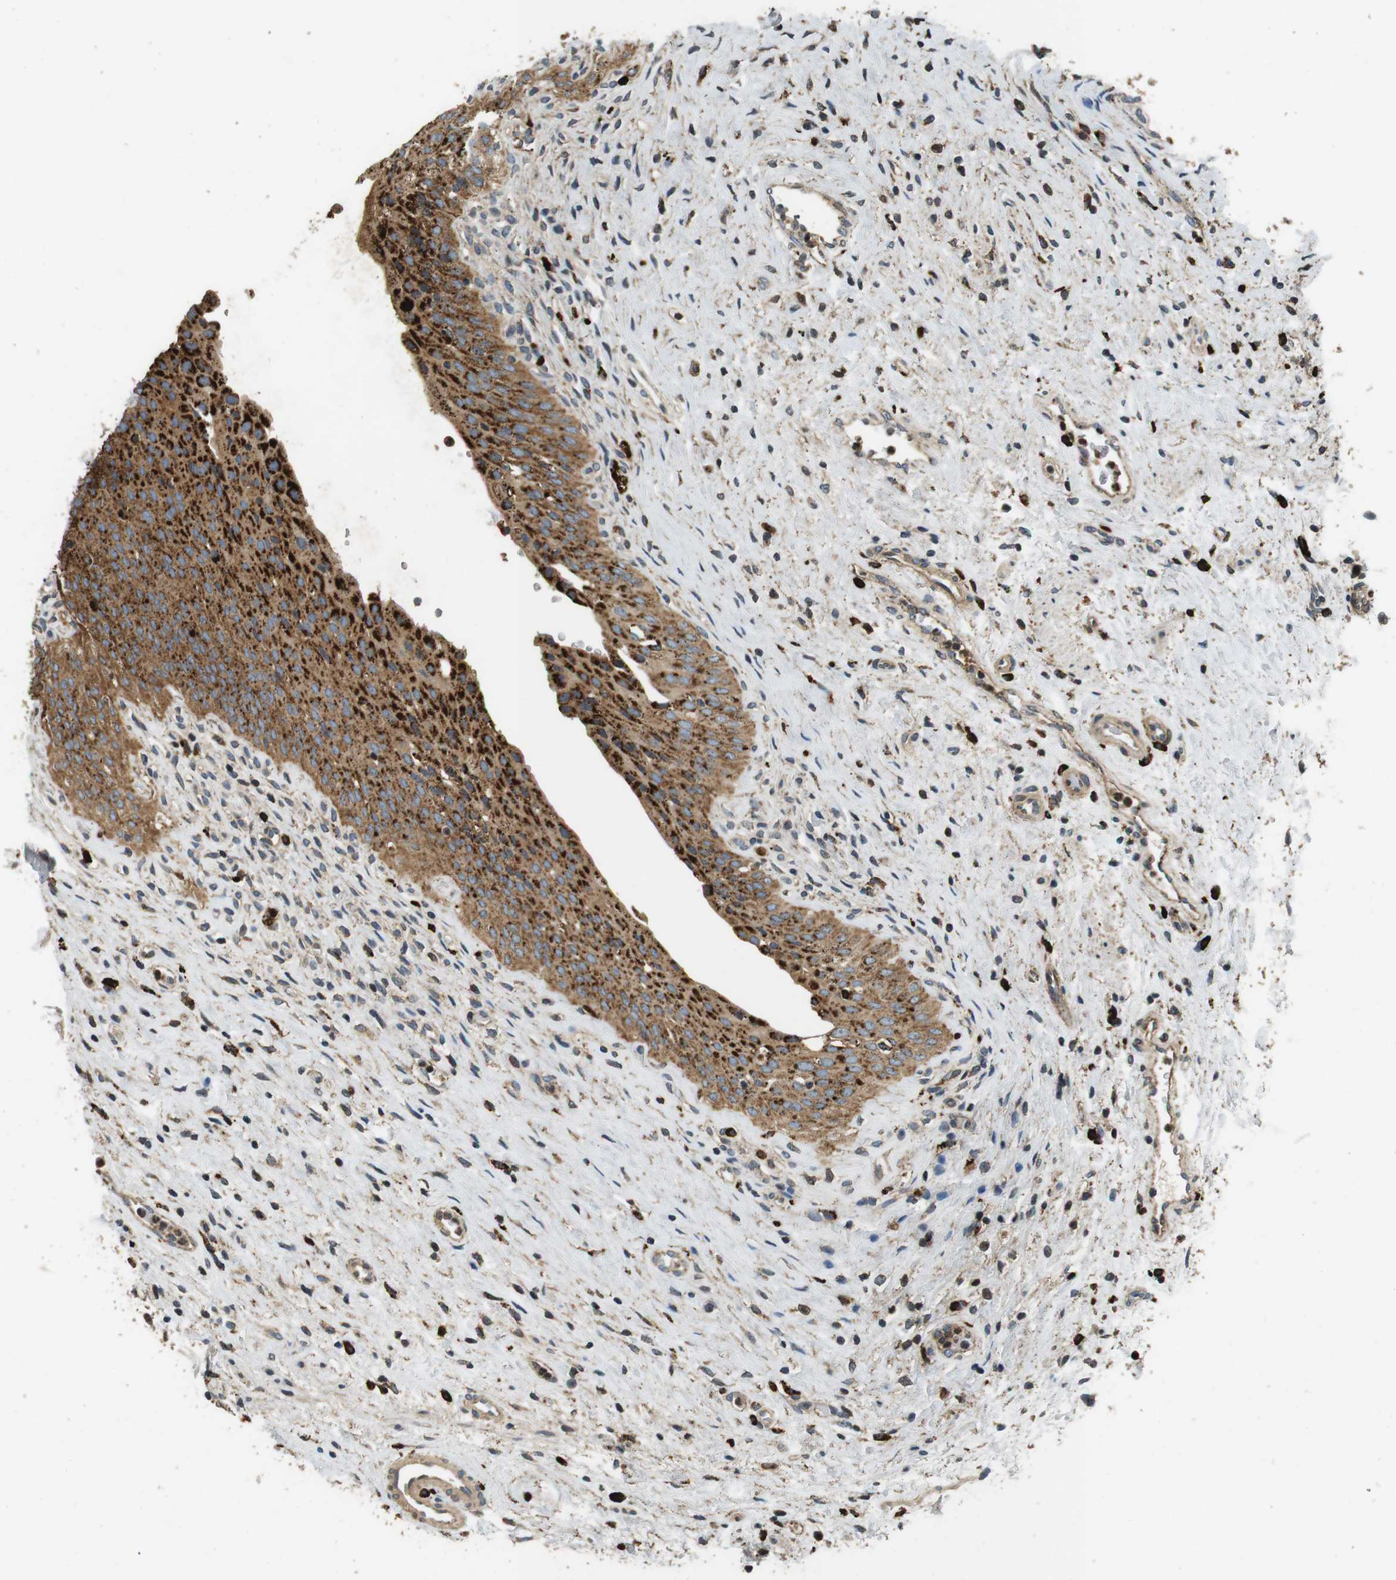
{"staining": {"intensity": "strong", "quantity": ">75%", "location": "cytoplasmic/membranous"}, "tissue": "urinary bladder", "cell_type": "Urothelial cells", "image_type": "normal", "snomed": [{"axis": "morphology", "description": "Normal tissue, NOS"}, {"axis": "morphology", "description": "Urothelial carcinoma, High grade"}, {"axis": "topography", "description": "Urinary bladder"}], "caption": "Immunohistochemical staining of benign human urinary bladder shows >75% levels of strong cytoplasmic/membranous protein staining in about >75% of urothelial cells. The staining was performed using DAB, with brown indicating positive protein expression. Nuclei are stained blue with hematoxylin.", "gene": "TXNRD1", "patient": {"sex": "male", "age": 46}}